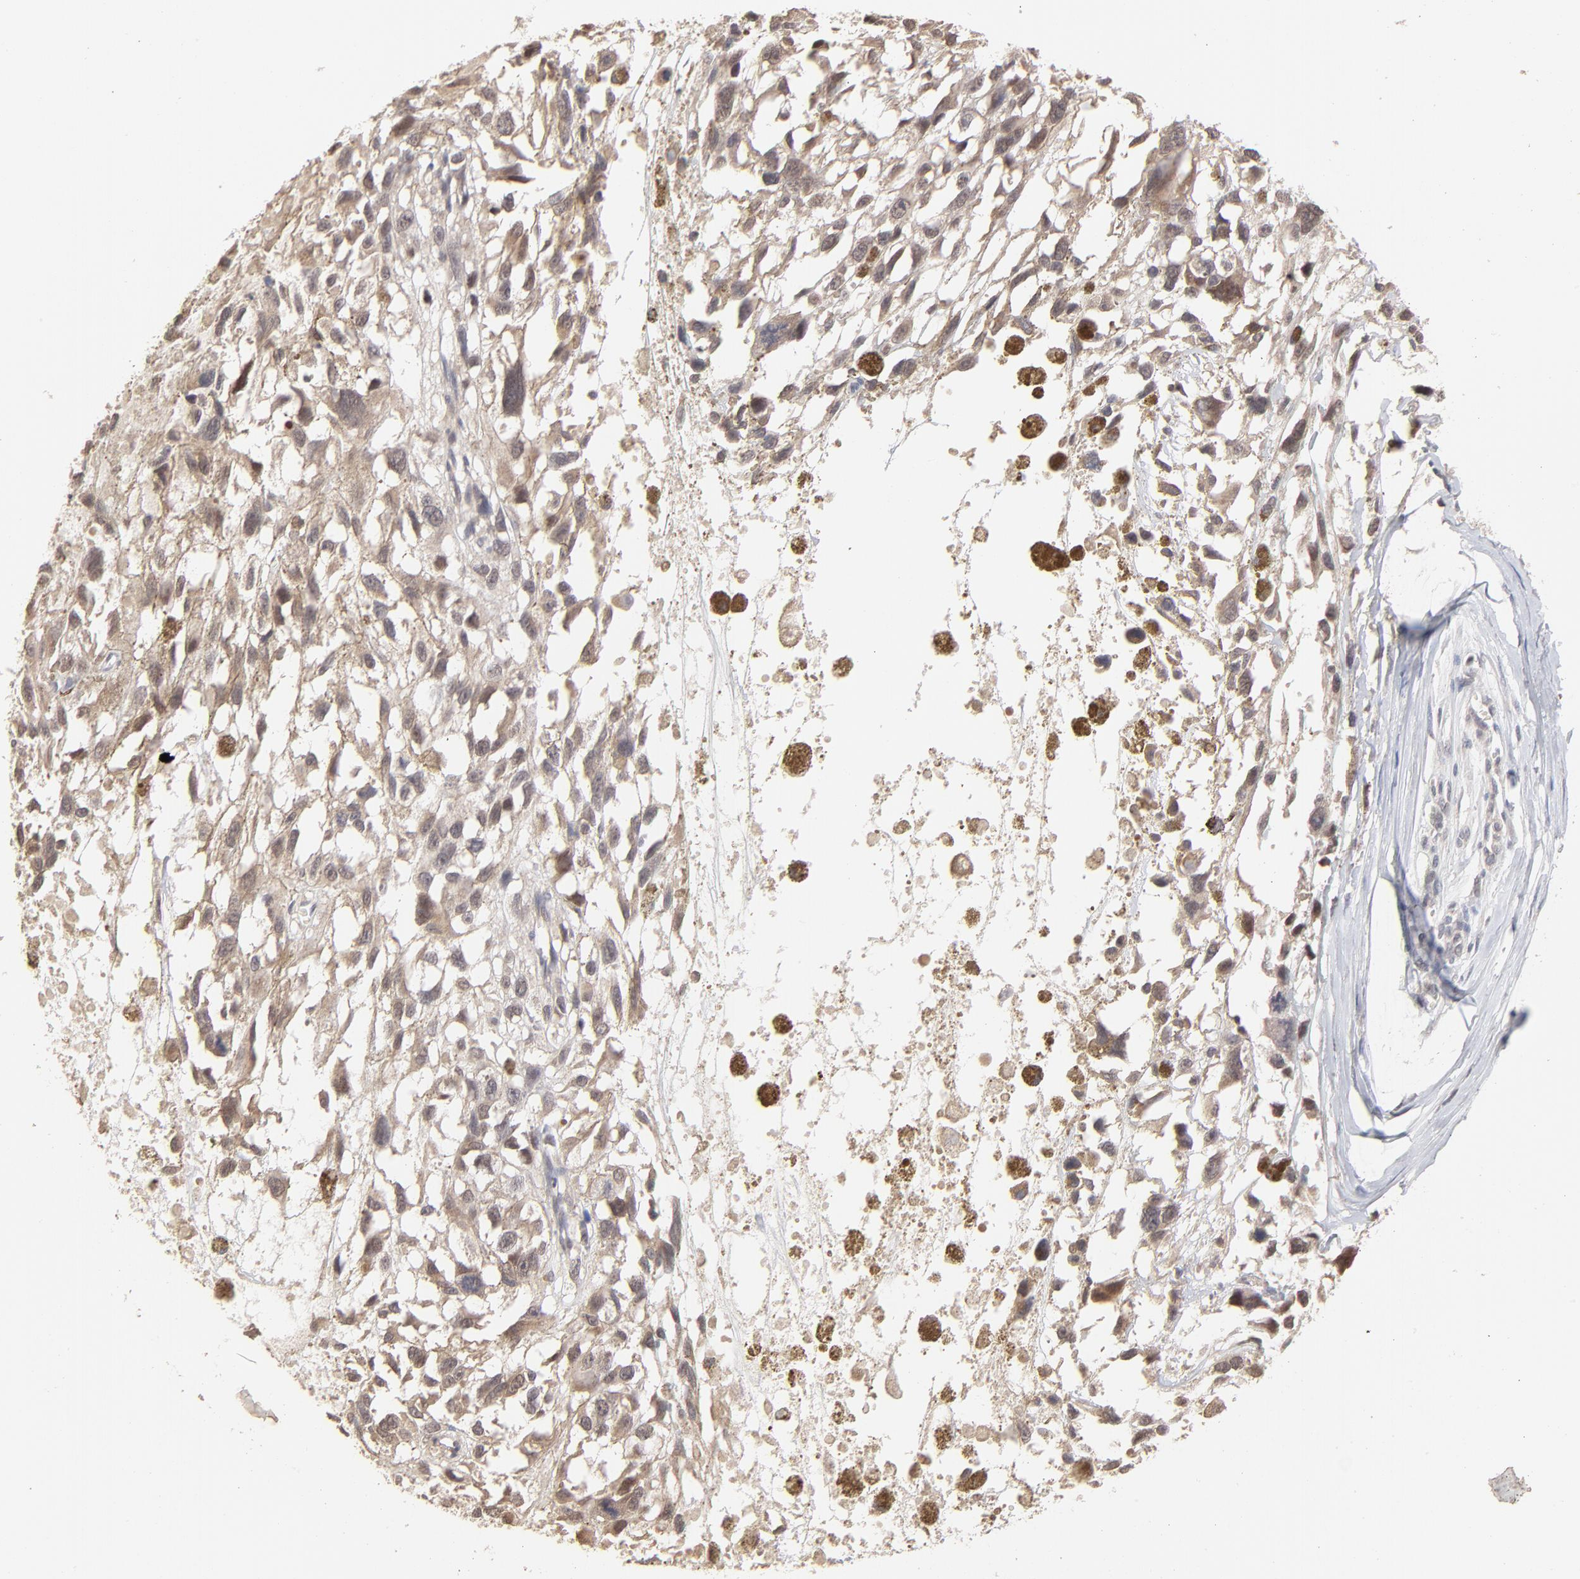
{"staining": {"intensity": "weak", "quantity": "25%-75%", "location": "cytoplasmic/membranous,nuclear"}, "tissue": "melanoma", "cell_type": "Tumor cells", "image_type": "cancer", "snomed": [{"axis": "morphology", "description": "Malignant melanoma, Metastatic site"}, {"axis": "topography", "description": "Lymph node"}], "caption": "Malignant melanoma (metastatic site) stained with a brown dye exhibits weak cytoplasmic/membranous and nuclear positive positivity in approximately 25%-75% of tumor cells.", "gene": "MSL2", "patient": {"sex": "male", "age": 59}}